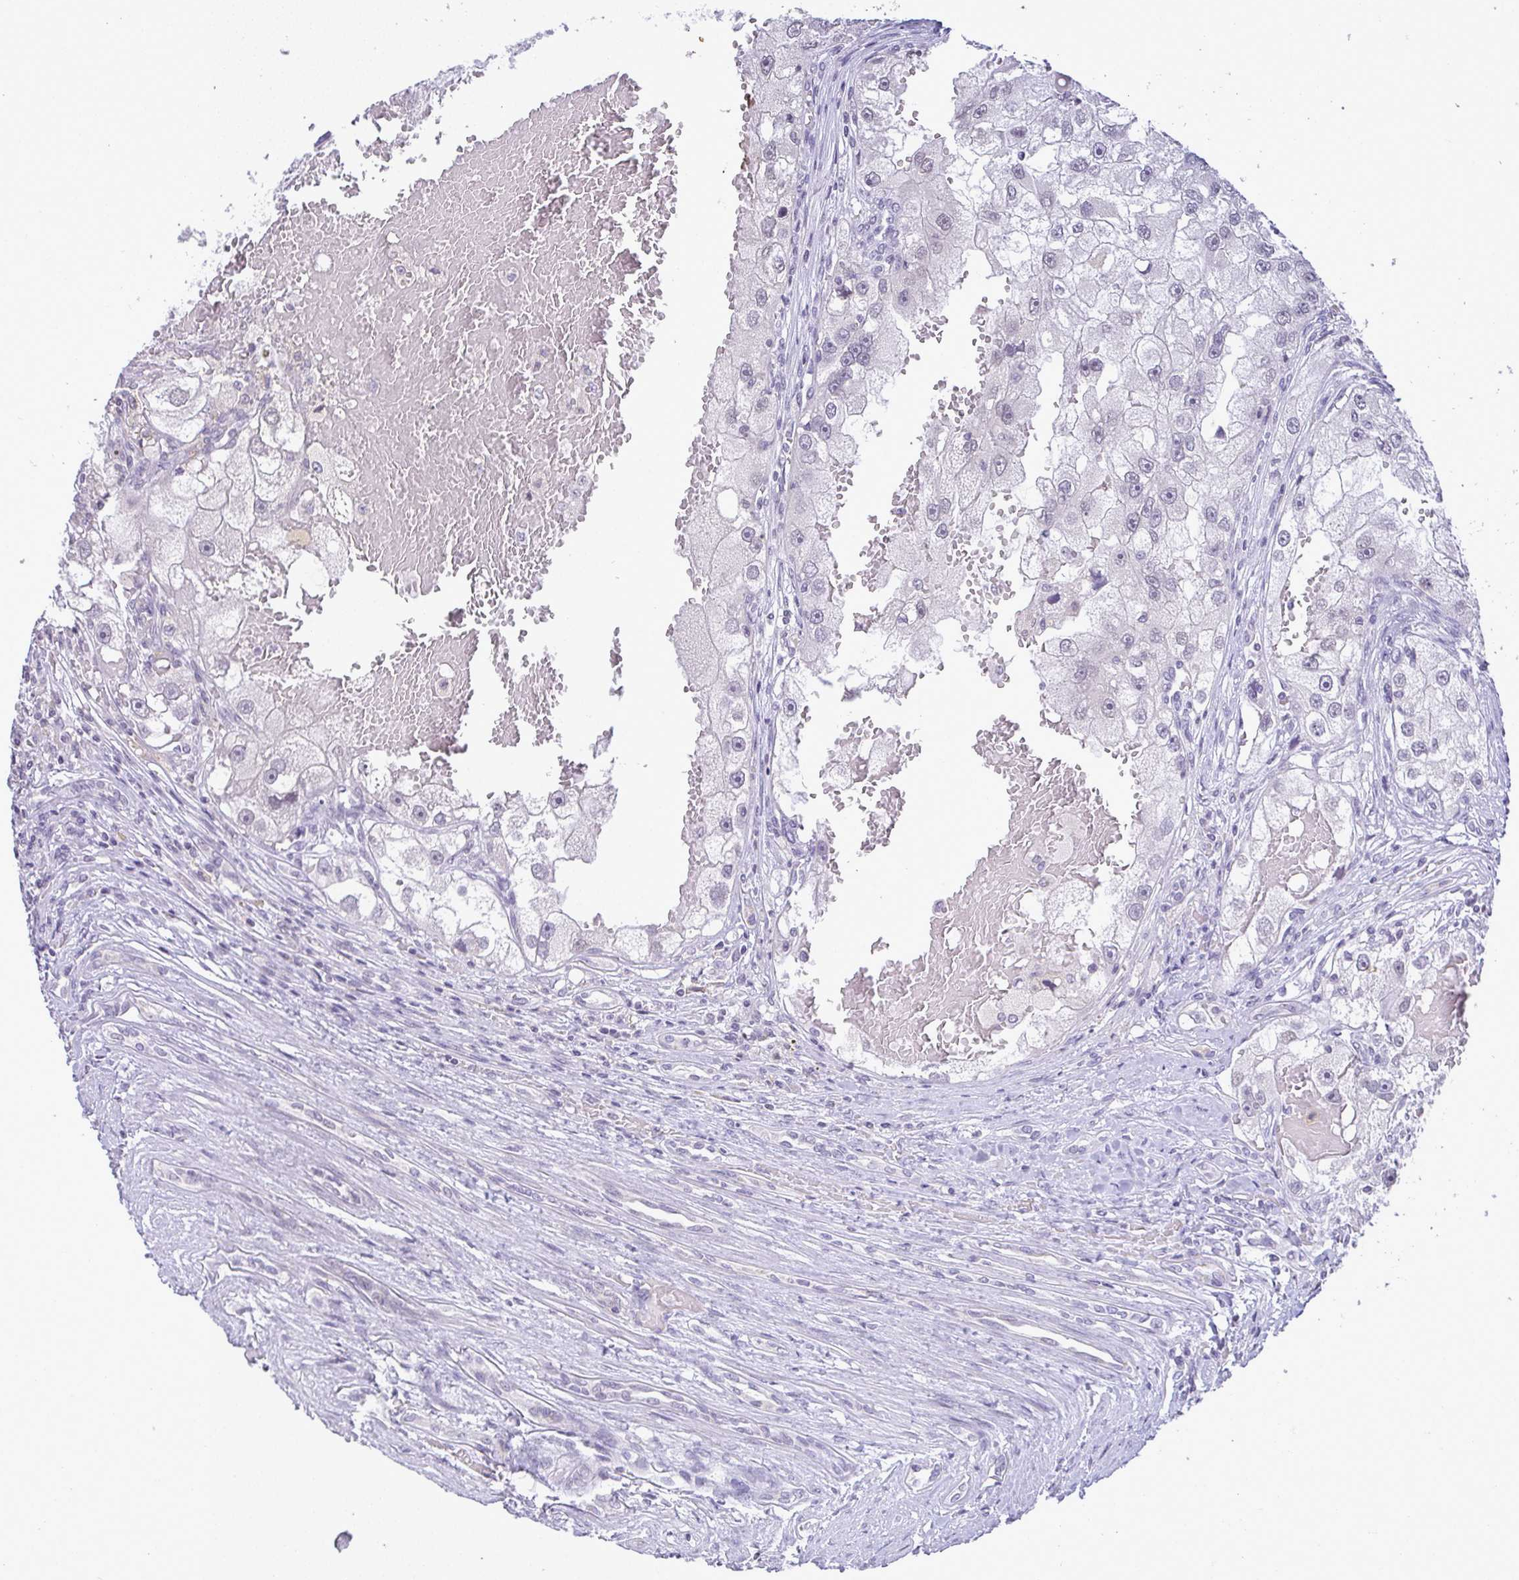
{"staining": {"intensity": "negative", "quantity": "none", "location": "none"}, "tissue": "renal cancer", "cell_type": "Tumor cells", "image_type": "cancer", "snomed": [{"axis": "morphology", "description": "Adenocarcinoma, NOS"}, {"axis": "topography", "description": "Kidney"}], "caption": "Tumor cells show no significant protein positivity in adenocarcinoma (renal).", "gene": "CACNA1S", "patient": {"sex": "male", "age": 63}}